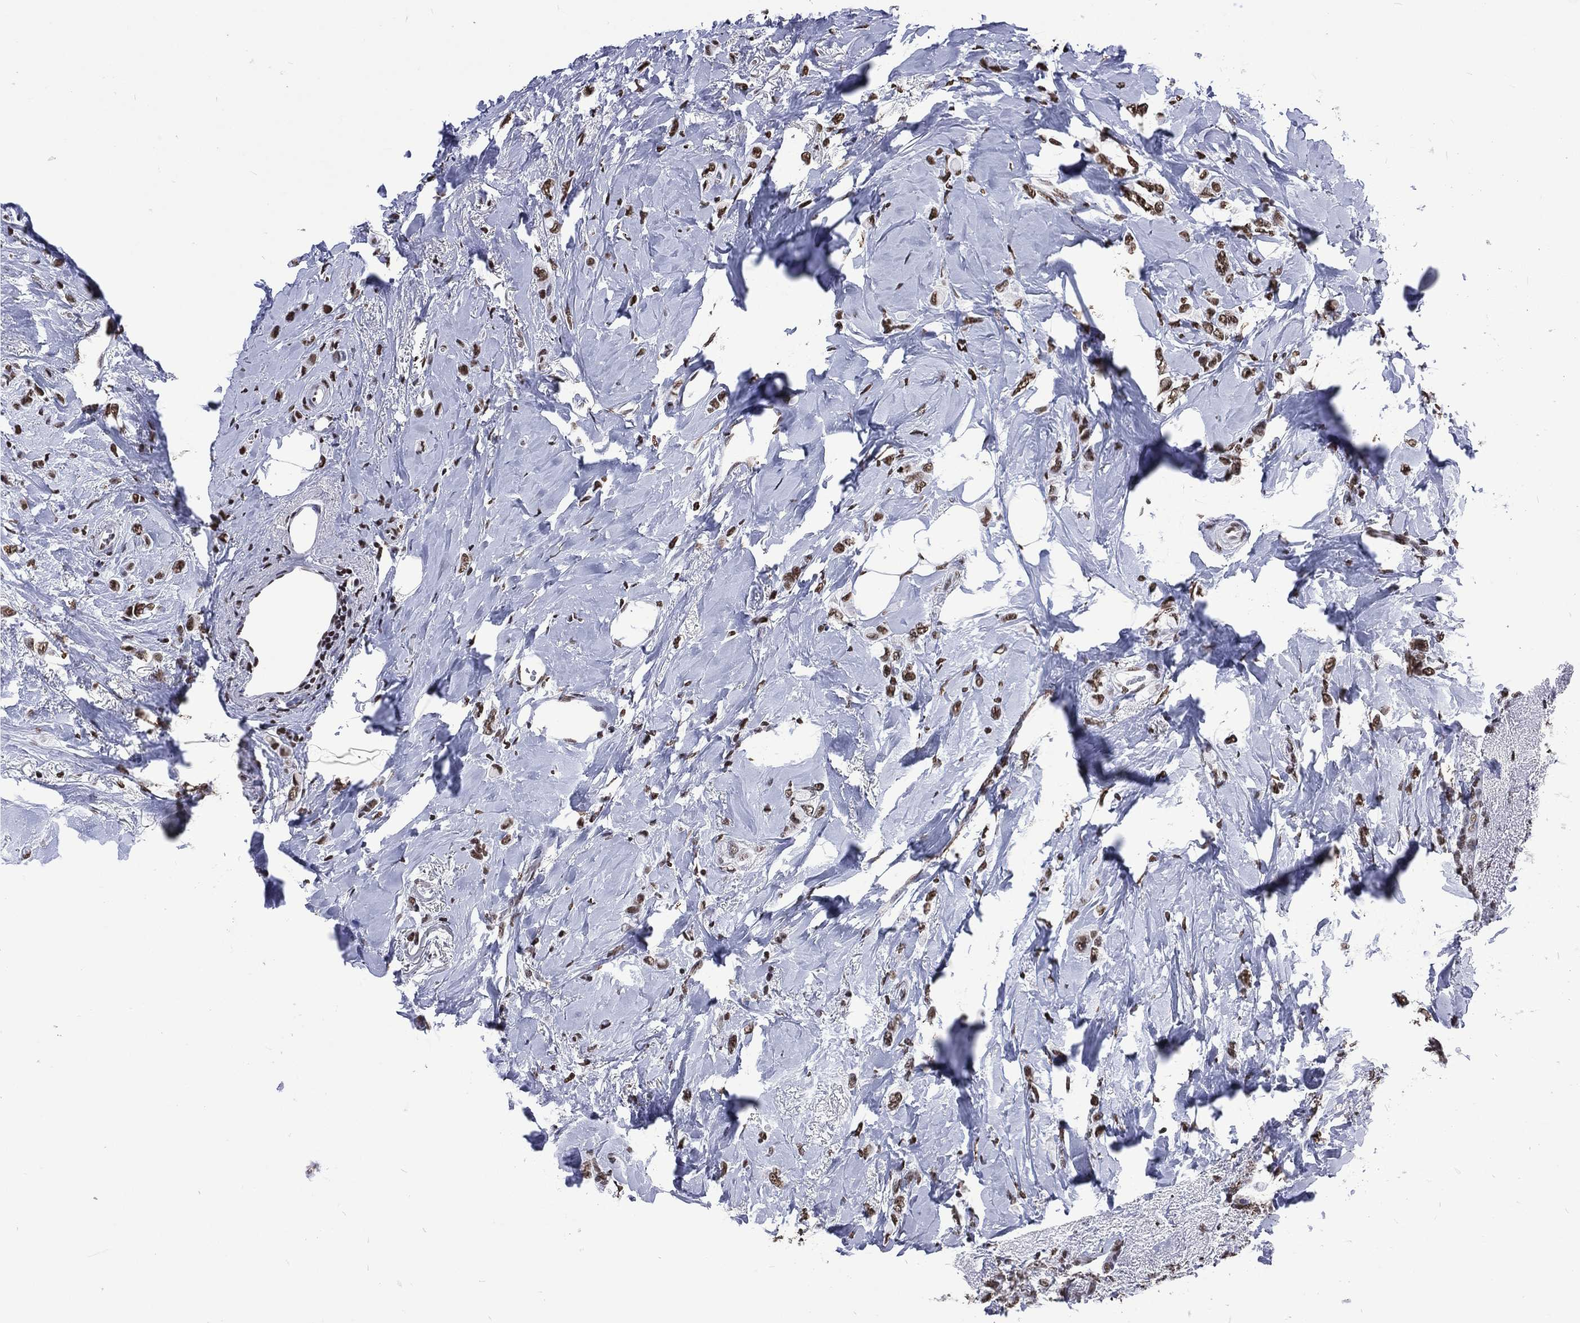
{"staining": {"intensity": "moderate", "quantity": ">75%", "location": "nuclear"}, "tissue": "breast cancer", "cell_type": "Tumor cells", "image_type": "cancer", "snomed": [{"axis": "morphology", "description": "Lobular carcinoma"}, {"axis": "topography", "description": "Breast"}], "caption": "Lobular carcinoma (breast) tissue exhibits moderate nuclear staining in approximately >75% of tumor cells, visualized by immunohistochemistry. The protein is shown in brown color, while the nuclei are stained blue.", "gene": "RETREG2", "patient": {"sex": "female", "age": 66}}